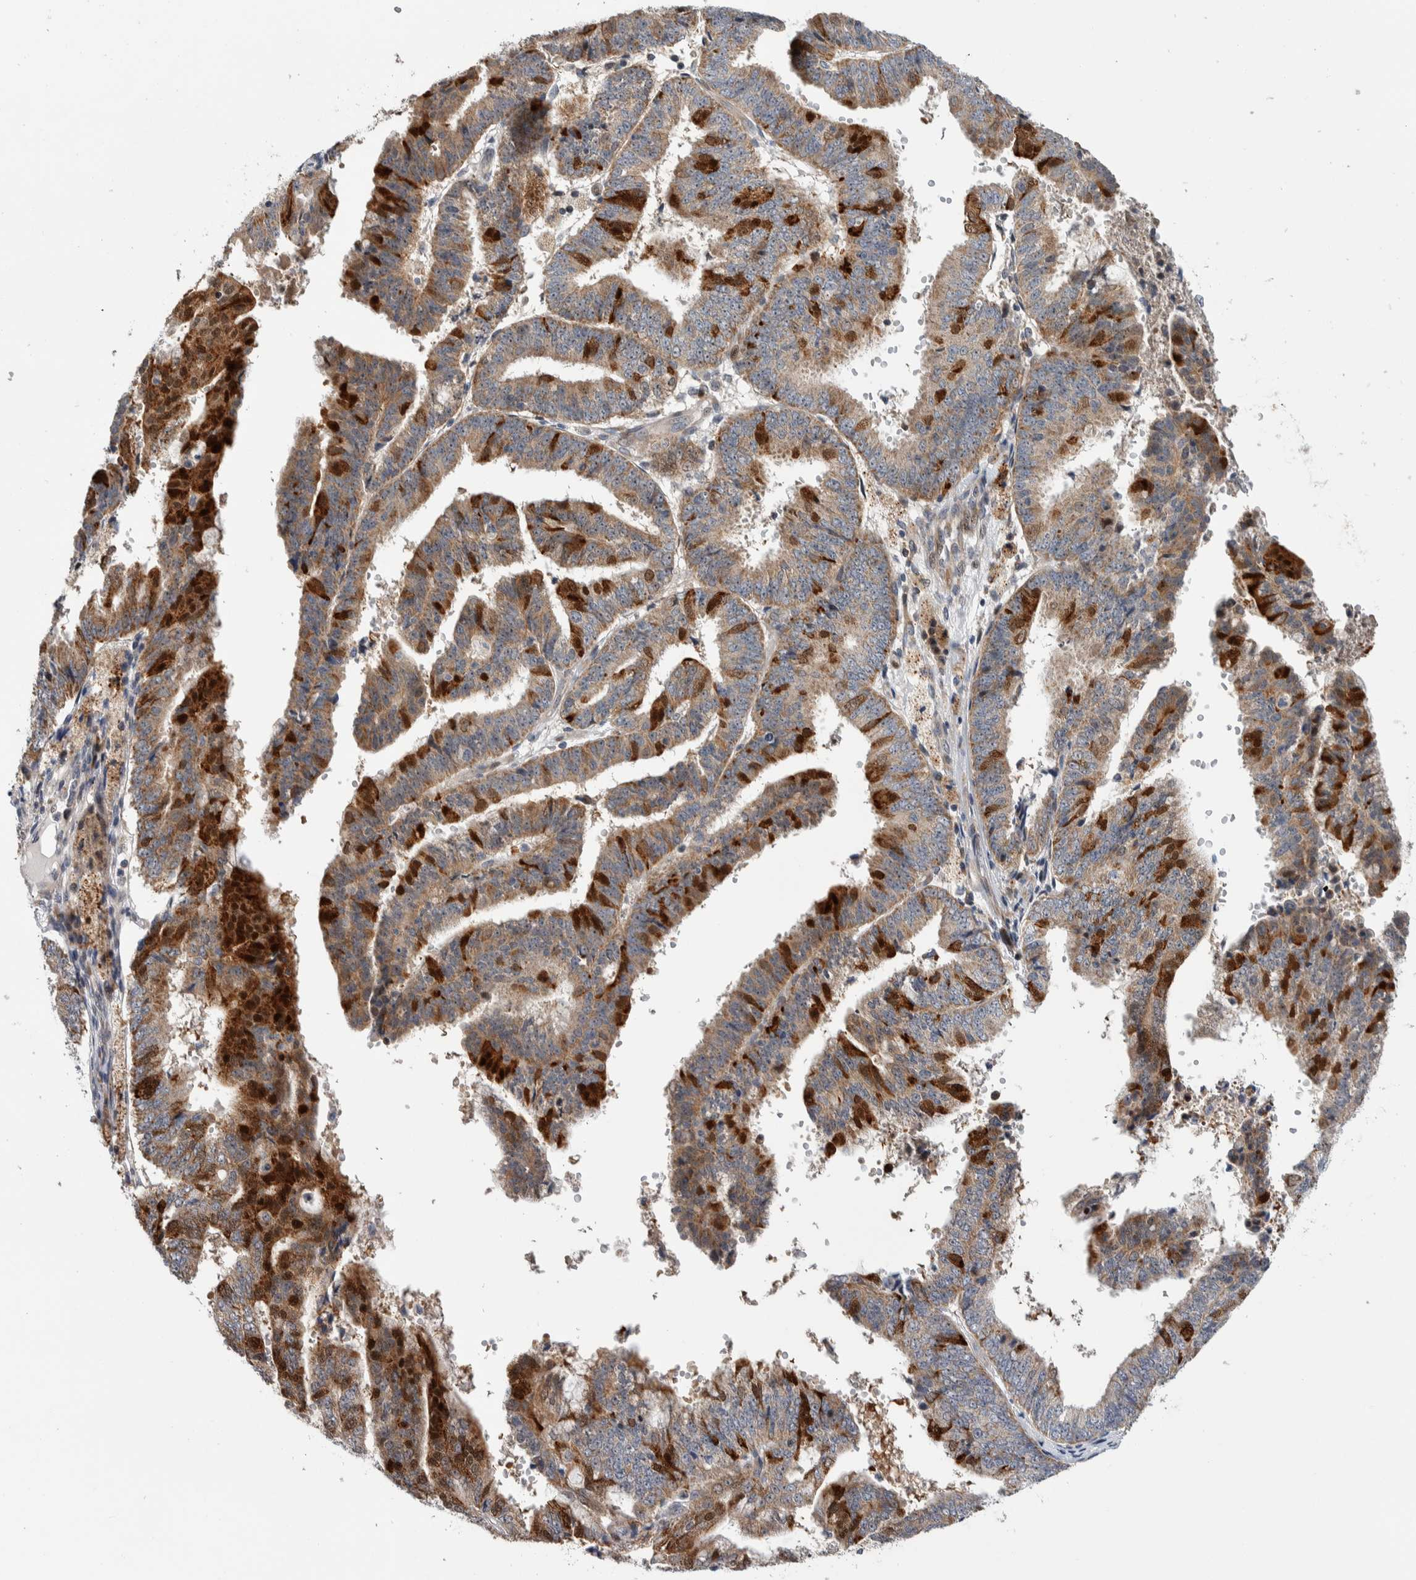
{"staining": {"intensity": "strong", "quantity": ">75%", "location": "cytoplasmic/membranous"}, "tissue": "endometrial cancer", "cell_type": "Tumor cells", "image_type": "cancer", "snomed": [{"axis": "morphology", "description": "Adenocarcinoma, NOS"}, {"axis": "topography", "description": "Endometrium"}], "caption": "There is high levels of strong cytoplasmic/membranous positivity in tumor cells of endometrial cancer, as demonstrated by immunohistochemical staining (brown color).", "gene": "PRRG4", "patient": {"sex": "female", "age": 63}}